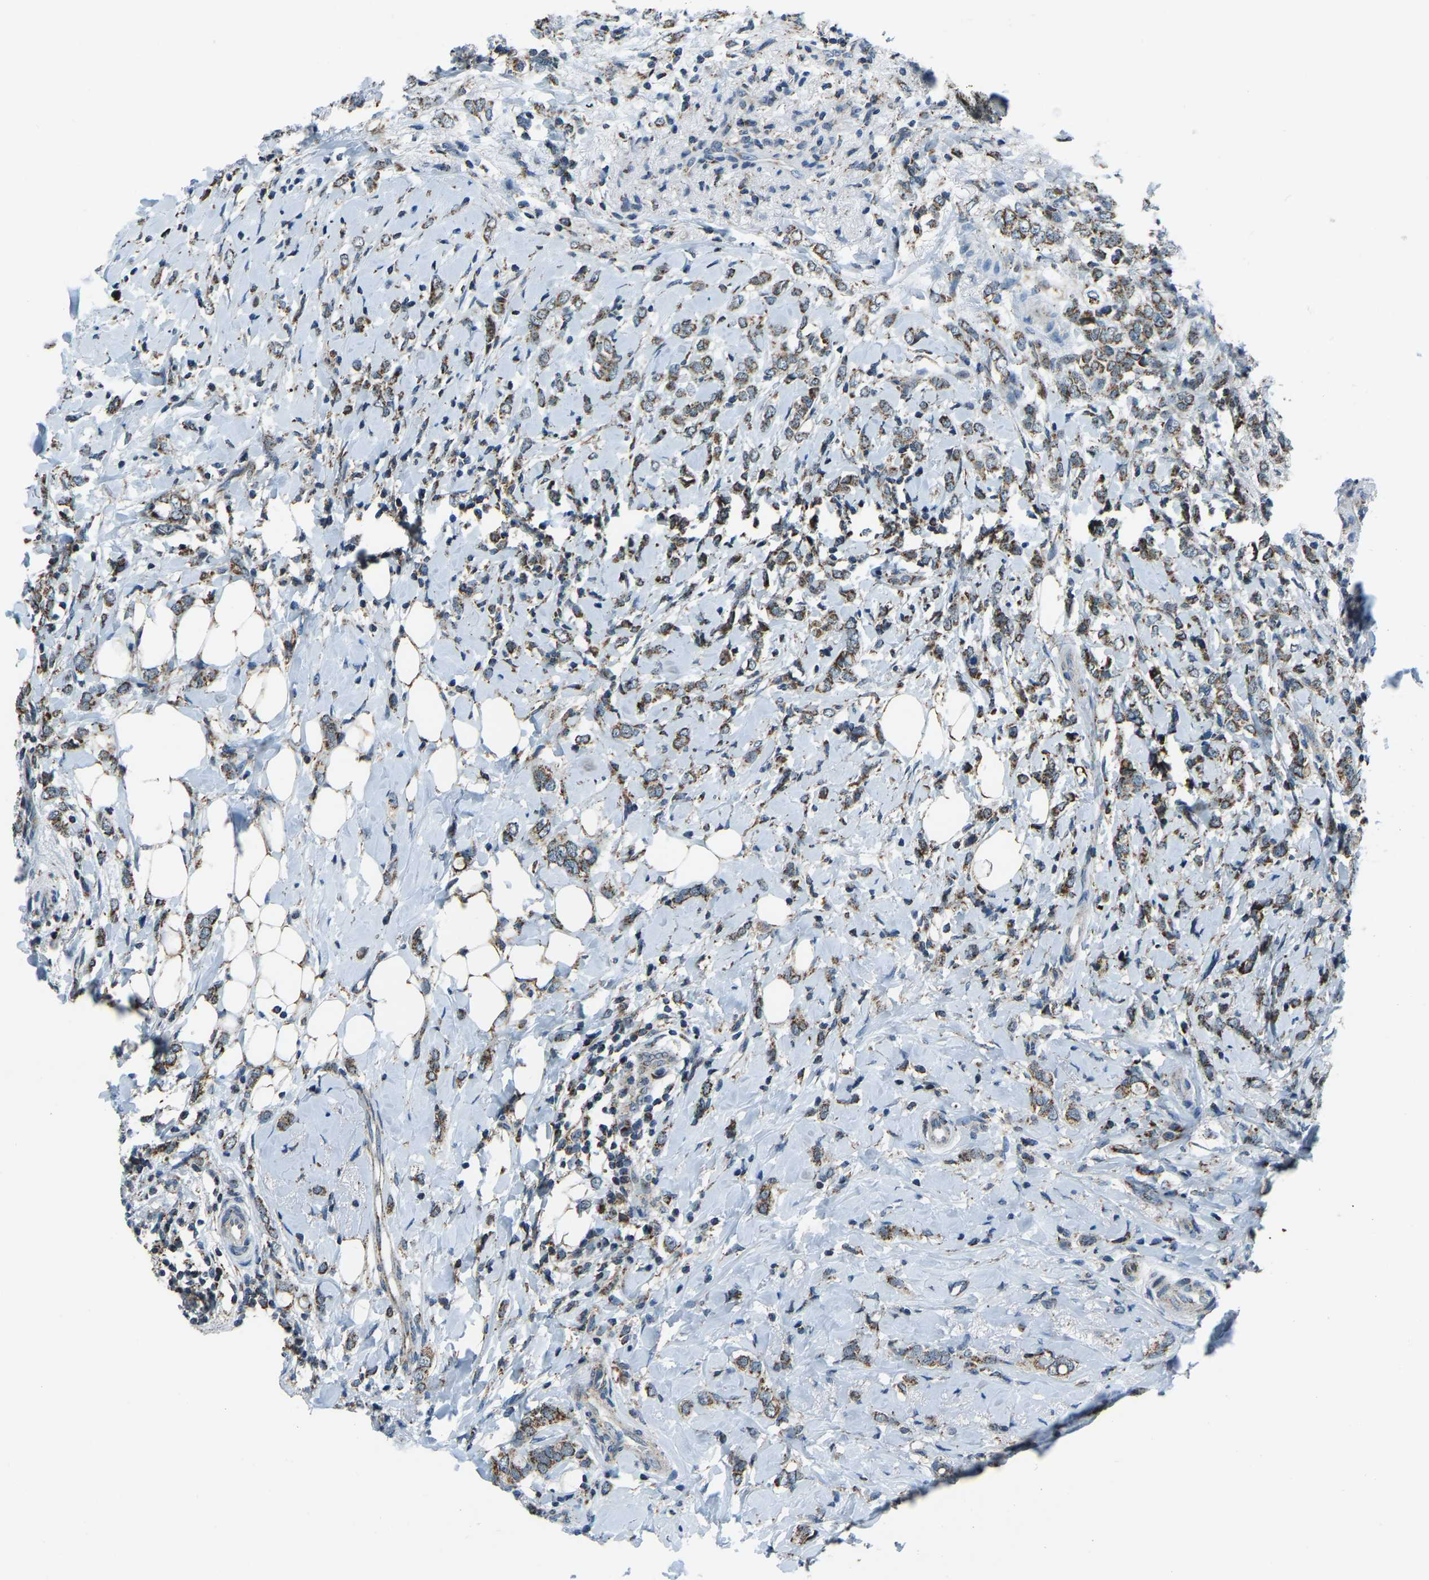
{"staining": {"intensity": "moderate", "quantity": ">75%", "location": "cytoplasmic/membranous"}, "tissue": "breast cancer", "cell_type": "Tumor cells", "image_type": "cancer", "snomed": [{"axis": "morphology", "description": "Normal tissue, NOS"}, {"axis": "morphology", "description": "Lobular carcinoma"}, {"axis": "topography", "description": "Breast"}], "caption": "An immunohistochemistry (IHC) image of neoplastic tissue is shown. Protein staining in brown labels moderate cytoplasmic/membranous positivity in lobular carcinoma (breast) within tumor cells.", "gene": "RBM33", "patient": {"sex": "female", "age": 47}}